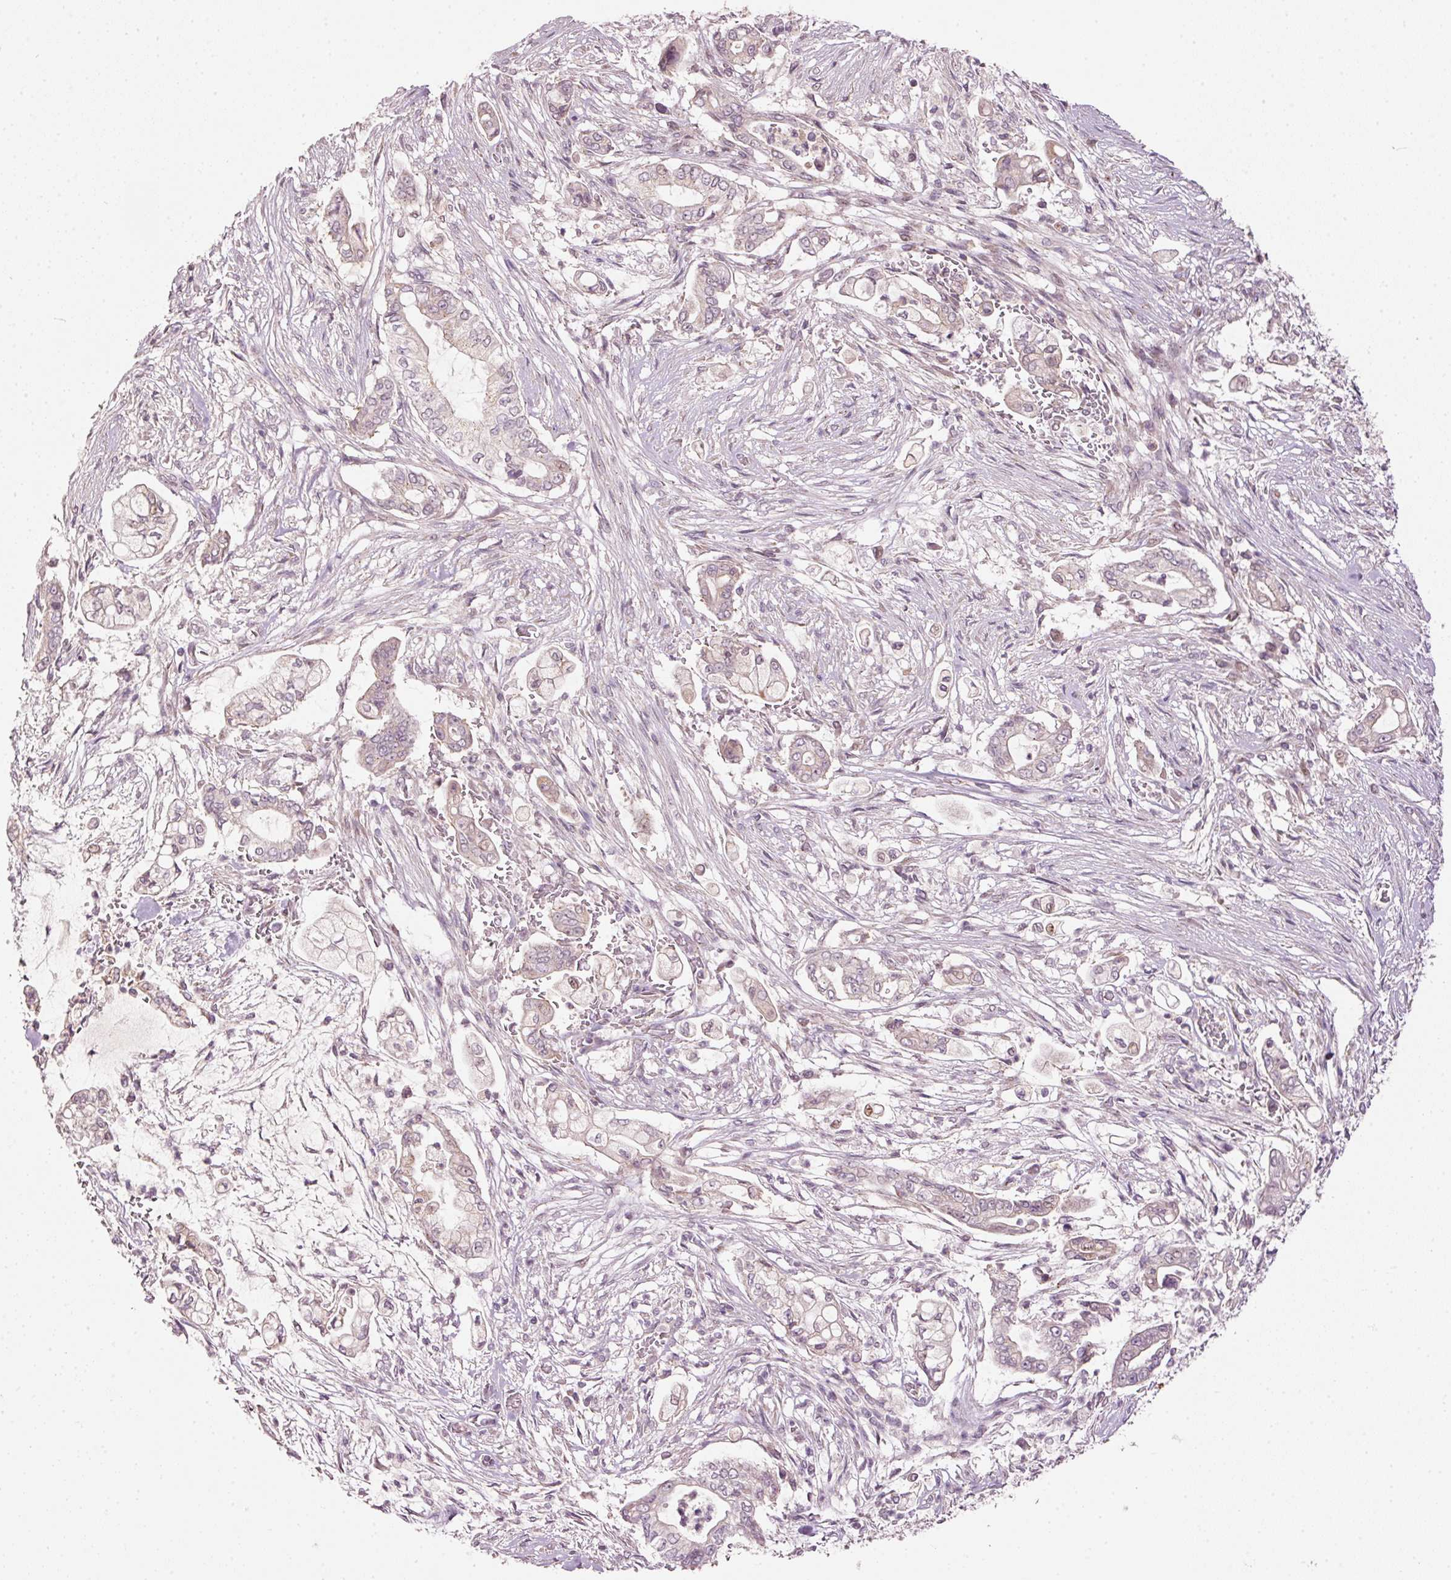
{"staining": {"intensity": "moderate", "quantity": "<25%", "location": "cytoplasmic/membranous"}, "tissue": "pancreatic cancer", "cell_type": "Tumor cells", "image_type": "cancer", "snomed": [{"axis": "morphology", "description": "Adenocarcinoma, NOS"}, {"axis": "topography", "description": "Pancreas"}], "caption": "Protein expression analysis of human pancreatic cancer reveals moderate cytoplasmic/membranous expression in approximately <25% of tumor cells.", "gene": "TOB2", "patient": {"sex": "female", "age": 69}}